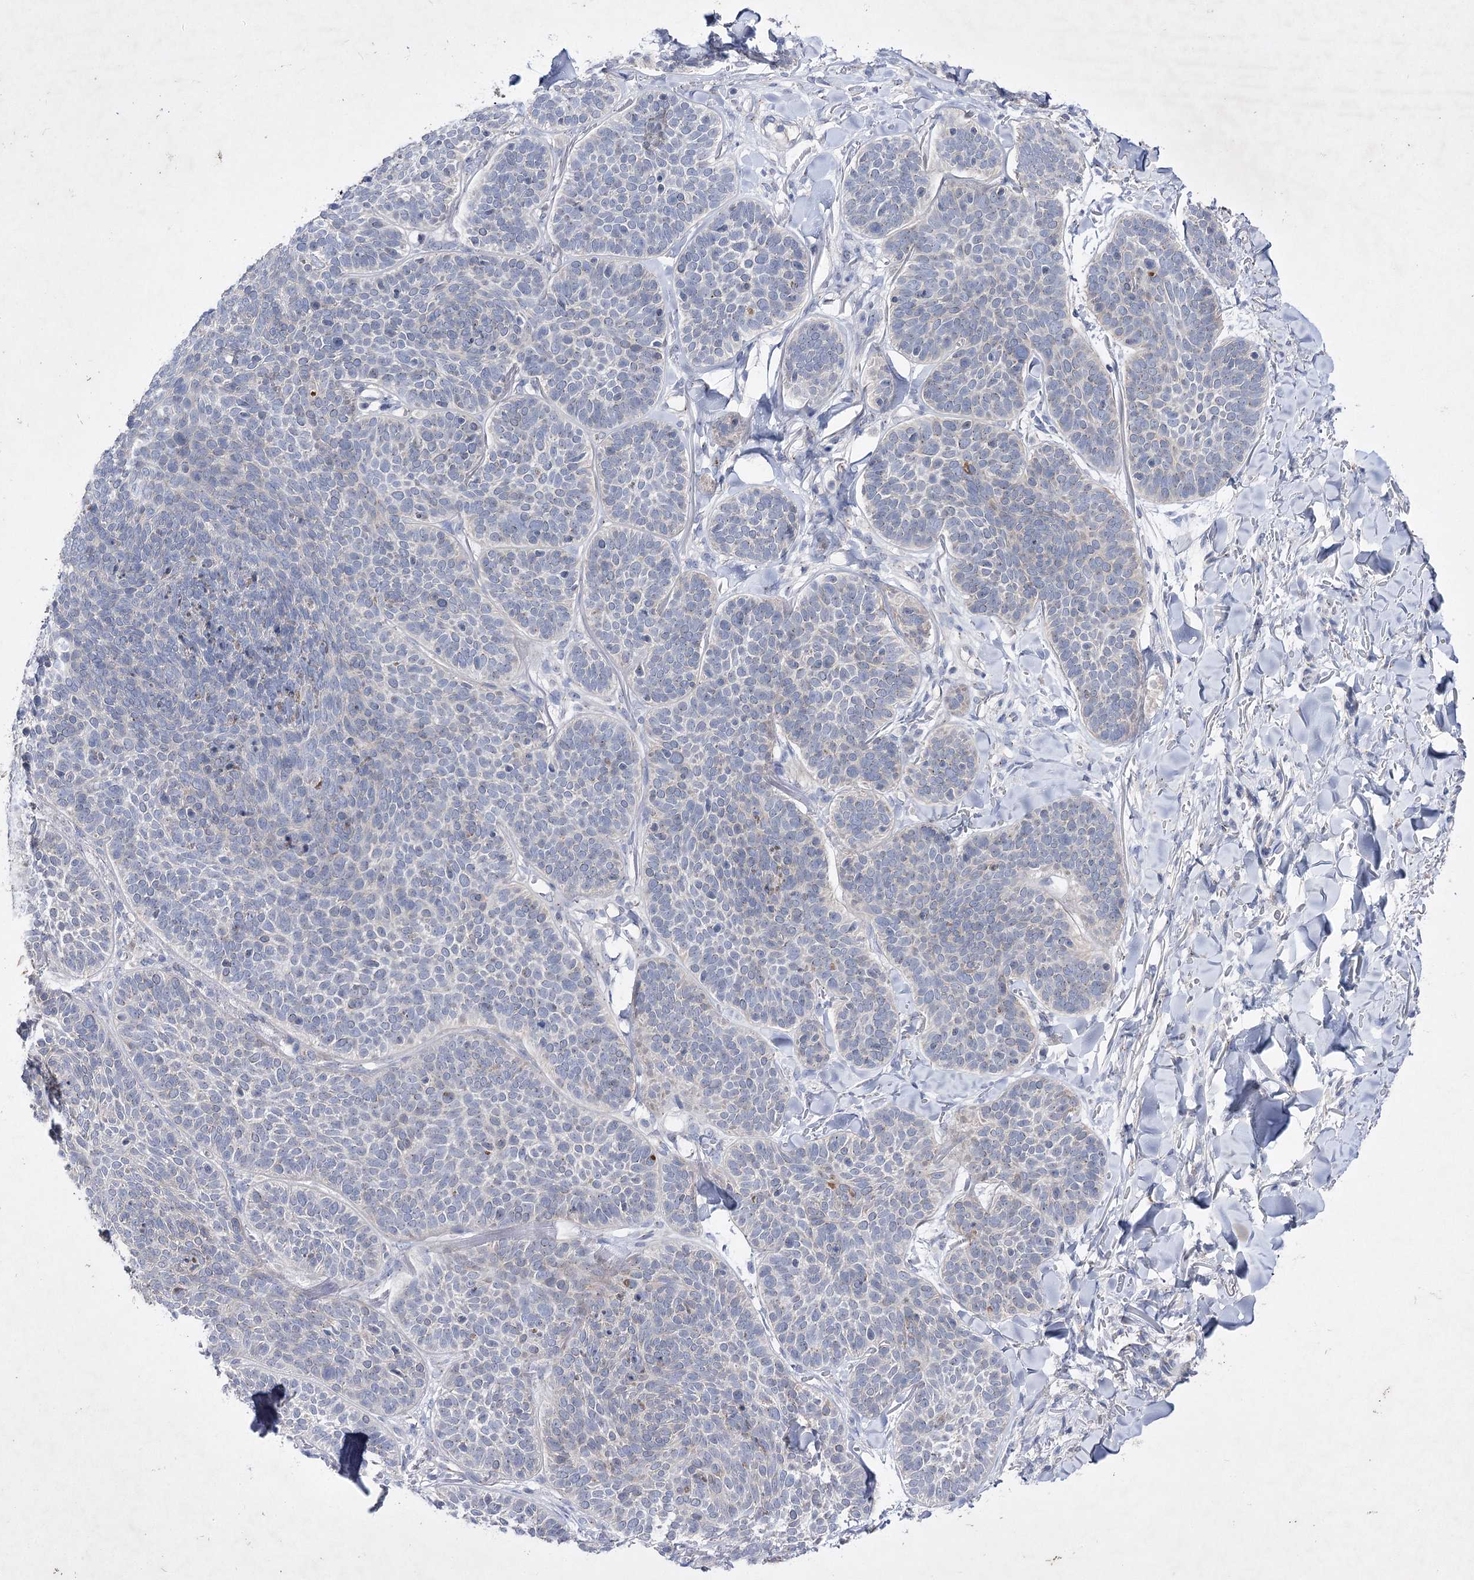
{"staining": {"intensity": "negative", "quantity": "none", "location": "none"}, "tissue": "skin cancer", "cell_type": "Tumor cells", "image_type": "cancer", "snomed": [{"axis": "morphology", "description": "Basal cell carcinoma"}, {"axis": "topography", "description": "Skin"}], "caption": "High magnification brightfield microscopy of skin cancer (basal cell carcinoma) stained with DAB (brown) and counterstained with hematoxylin (blue): tumor cells show no significant positivity.", "gene": "COX15", "patient": {"sex": "male", "age": 85}}